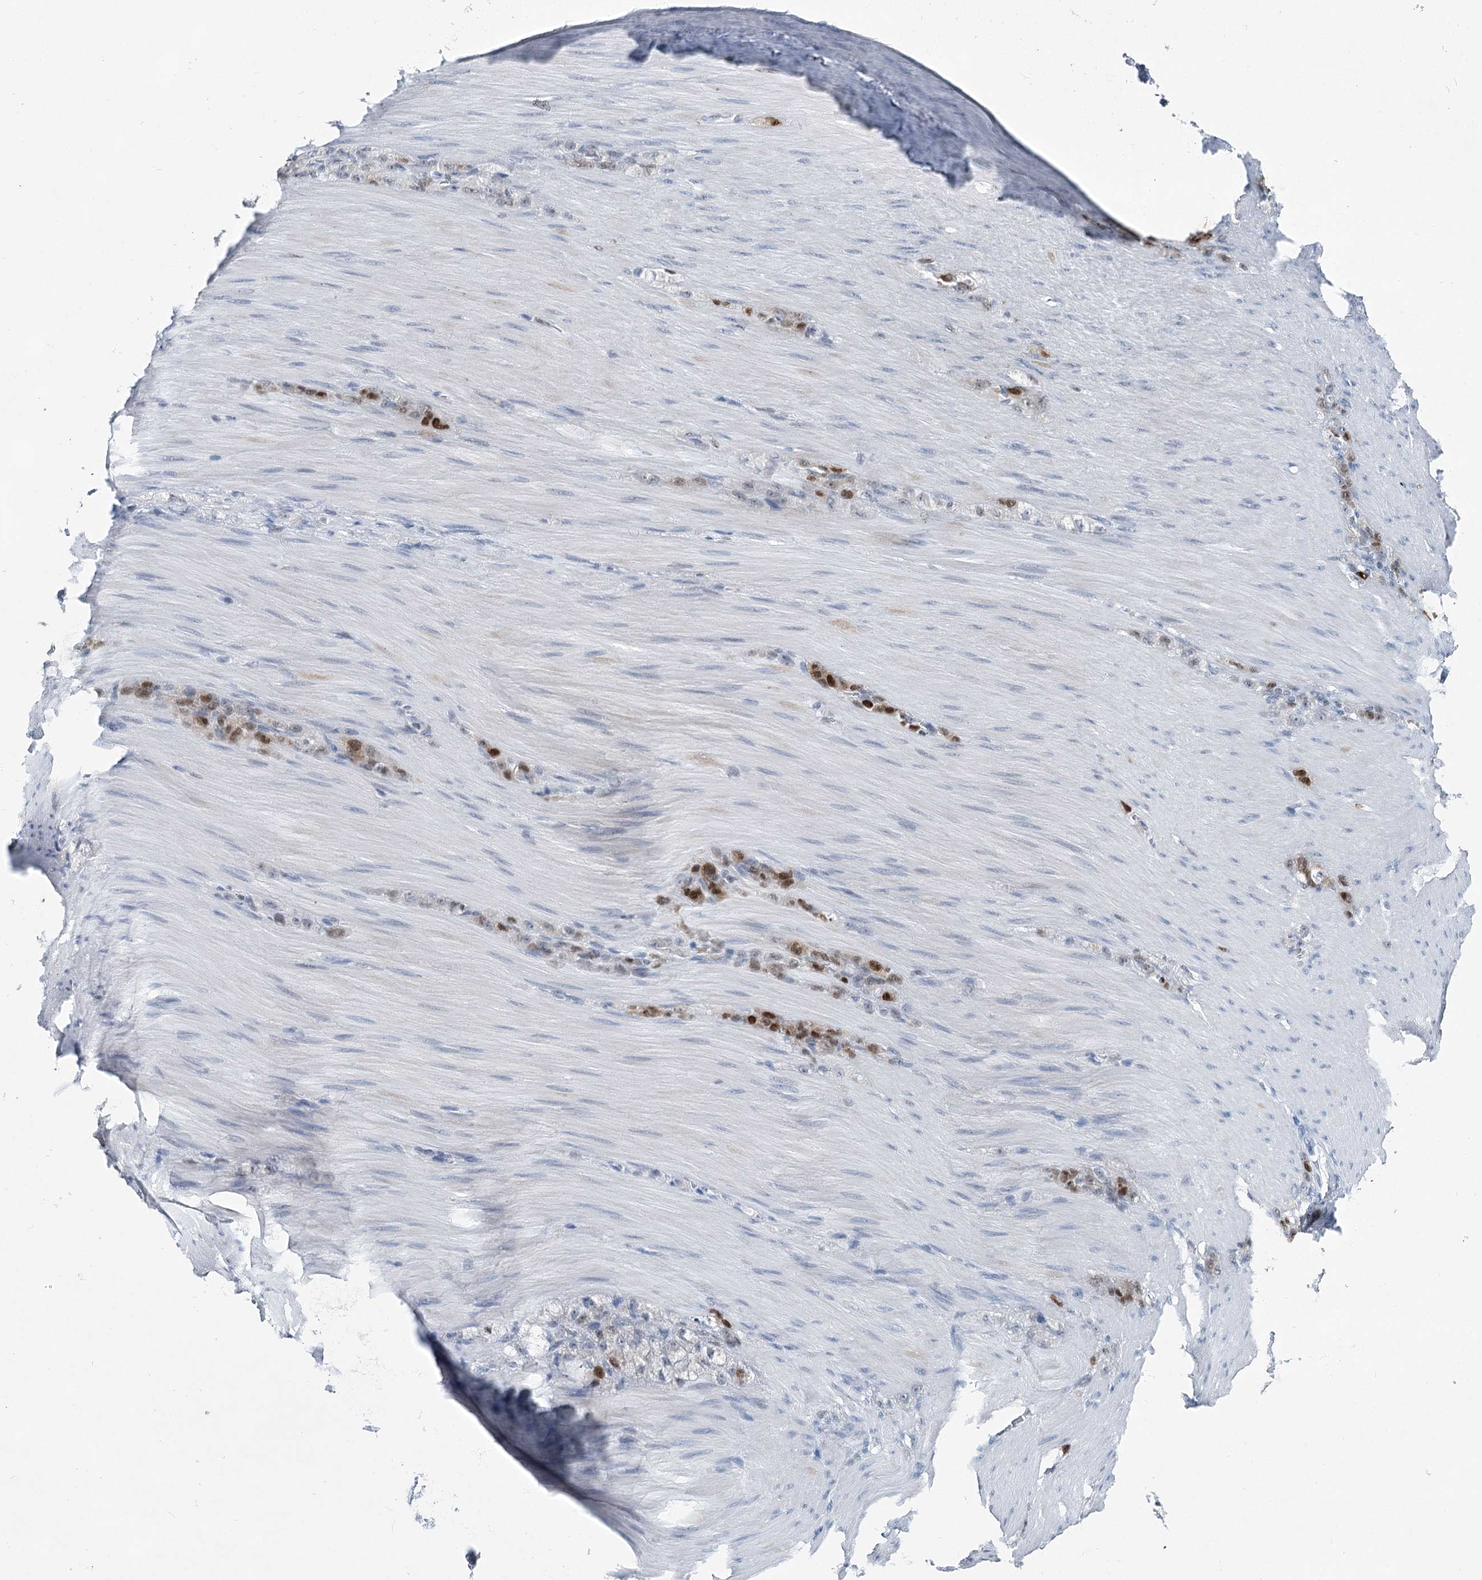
{"staining": {"intensity": "moderate", "quantity": "25%-75%", "location": "nuclear"}, "tissue": "stomach cancer", "cell_type": "Tumor cells", "image_type": "cancer", "snomed": [{"axis": "morphology", "description": "Normal tissue, NOS"}, {"axis": "morphology", "description": "Adenocarcinoma, NOS"}, {"axis": "topography", "description": "Stomach"}], "caption": "Brown immunohistochemical staining in stomach cancer (adenocarcinoma) exhibits moderate nuclear expression in about 25%-75% of tumor cells.", "gene": "HAT1", "patient": {"sex": "male", "age": 82}}